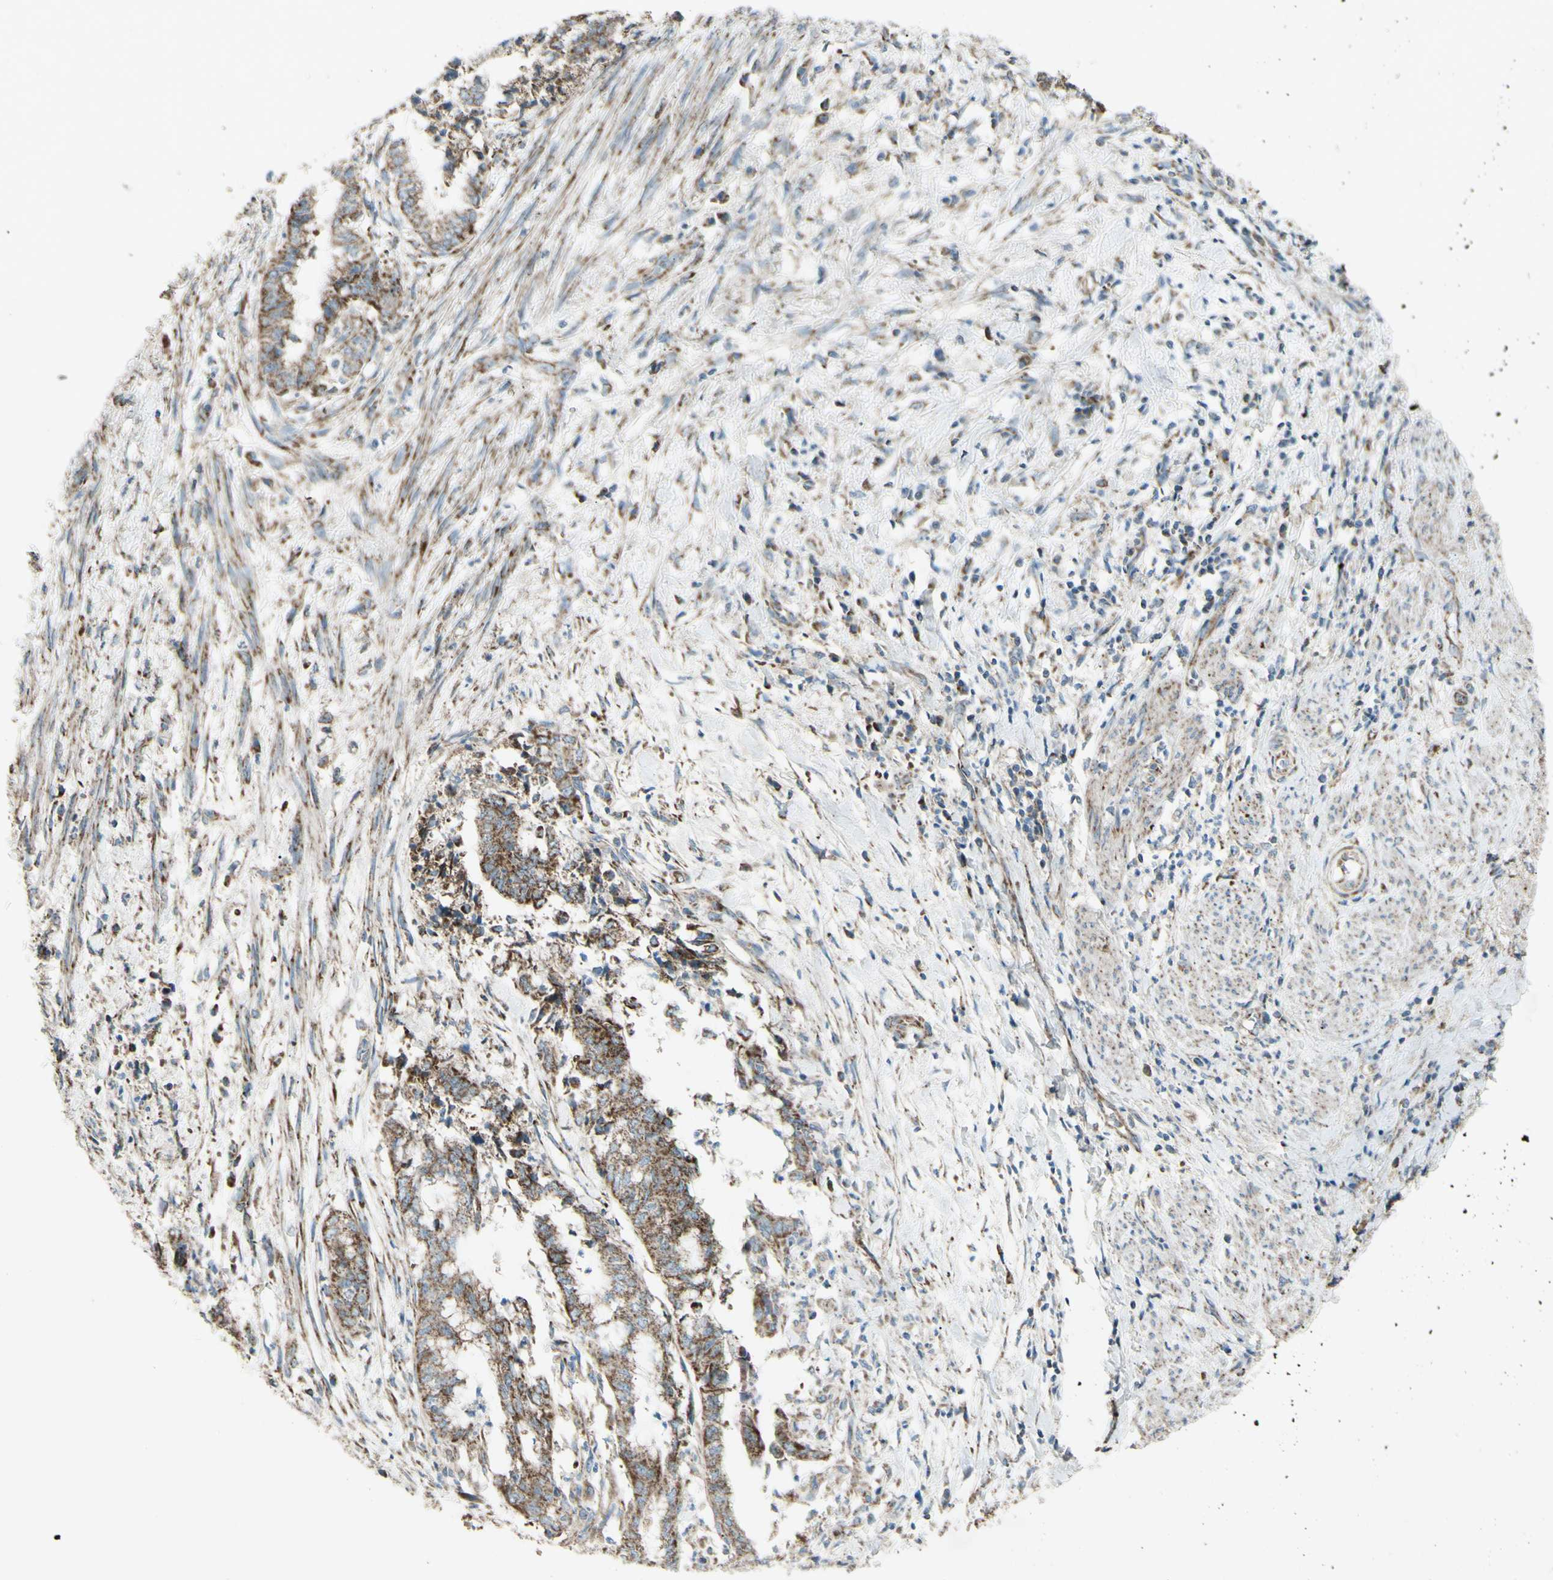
{"staining": {"intensity": "moderate", "quantity": ">75%", "location": "cytoplasmic/membranous"}, "tissue": "endometrial cancer", "cell_type": "Tumor cells", "image_type": "cancer", "snomed": [{"axis": "morphology", "description": "Necrosis, NOS"}, {"axis": "morphology", "description": "Adenocarcinoma, NOS"}, {"axis": "topography", "description": "Endometrium"}], "caption": "Brown immunohistochemical staining in endometrial cancer (adenocarcinoma) demonstrates moderate cytoplasmic/membranous staining in approximately >75% of tumor cells.", "gene": "RHOT1", "patient": {"sex": "female", "age": 79}}